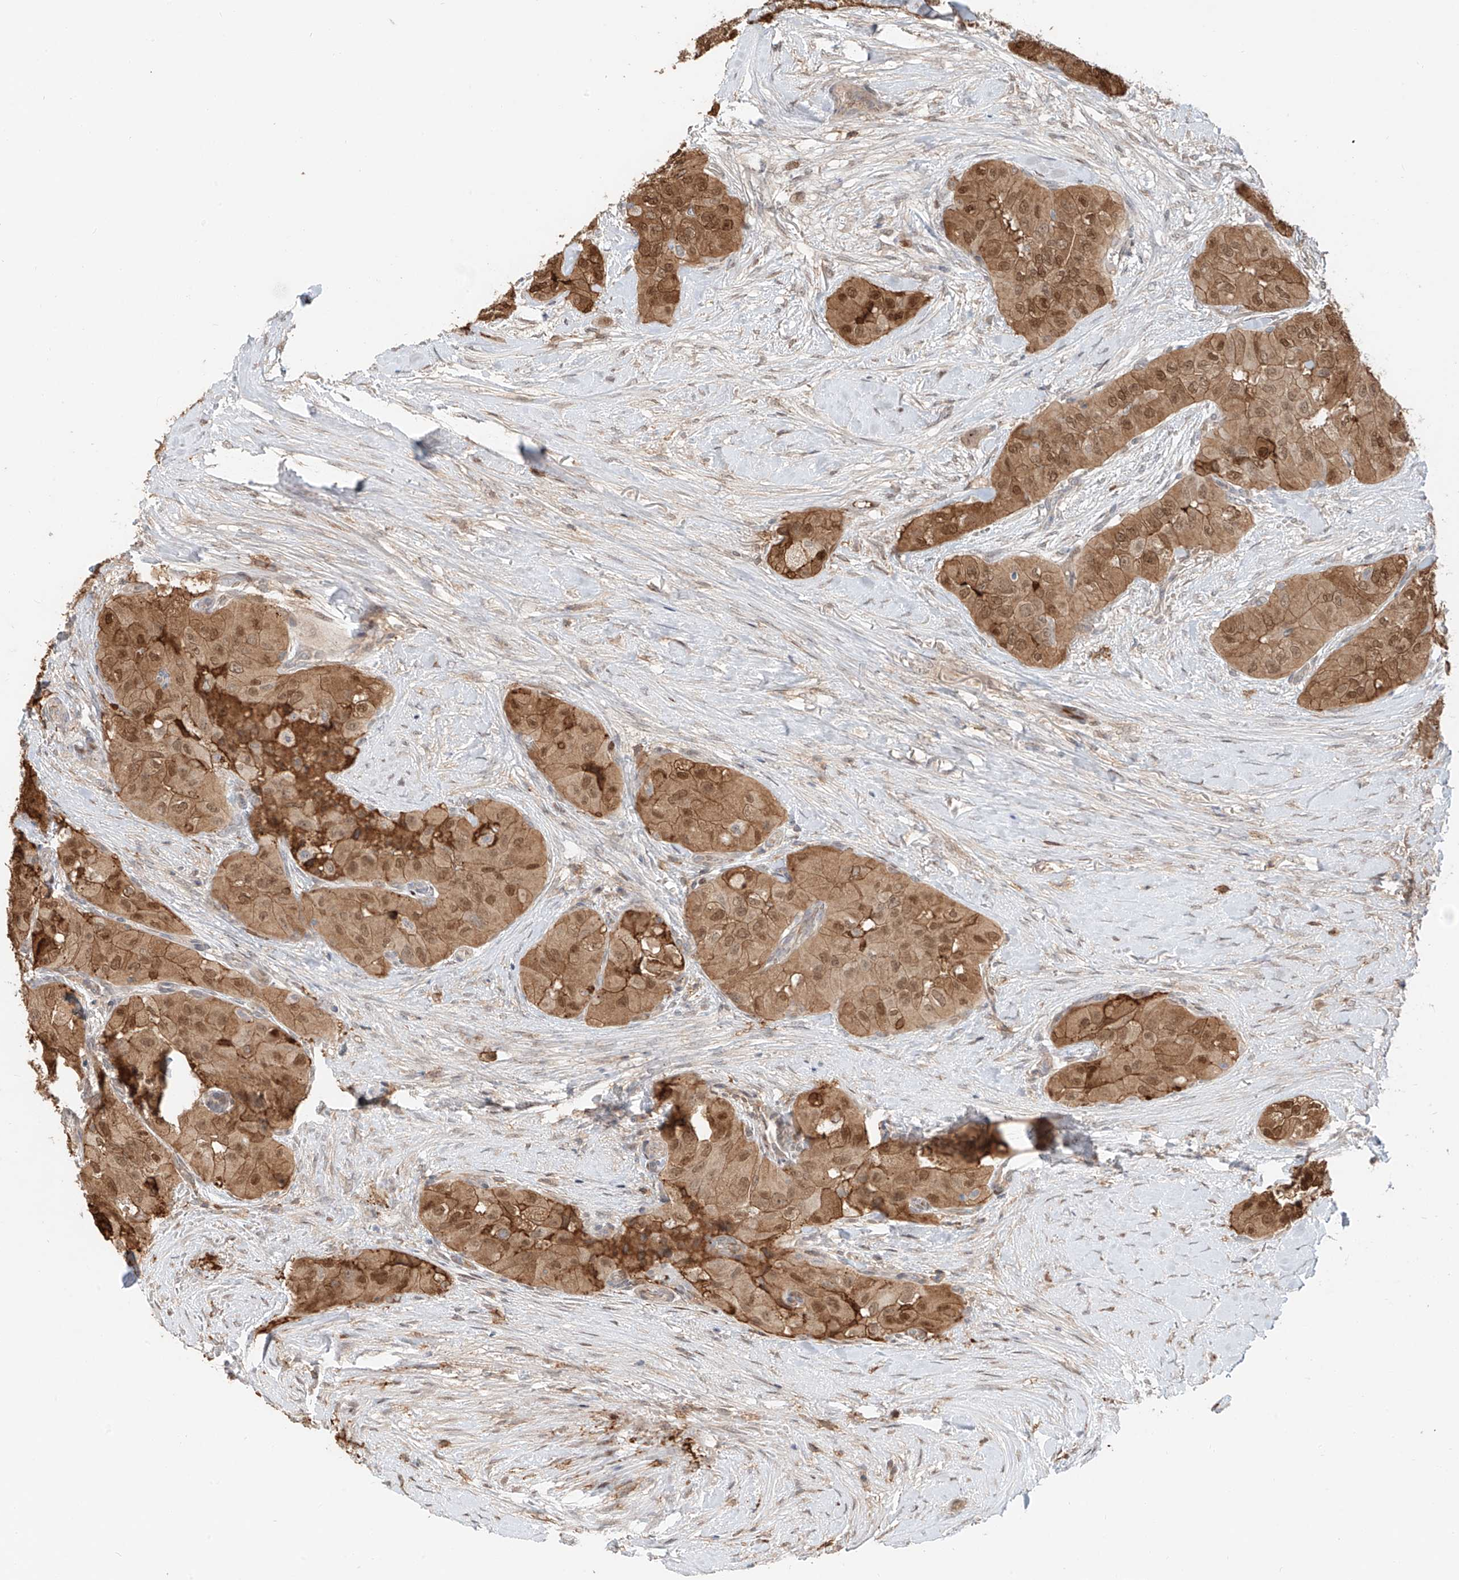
{"staining": {"intensity": "moderate", "quantity": ">75%", "location": "cytoplasmic/membranous,nuclear"}, "tissue": "thyroid cancer", "cell_type": "Tumor cells", "image_type": "cancer", "snomed": [{"axis": "morphology", "description": "Papillary adenocarcinoma, NOS"}, {"axis": "topography", "description": "Thyroid gland"}], "caption": "Human thyroid papillary adenocarcinoma stained for a protein (brown) exhibits moderate cytoplasmic/membranous and nuclear positive positivity in about >75% of tumor cells.", "gene": "CEP162", "patient": {"sex": "female", "age": 59}}